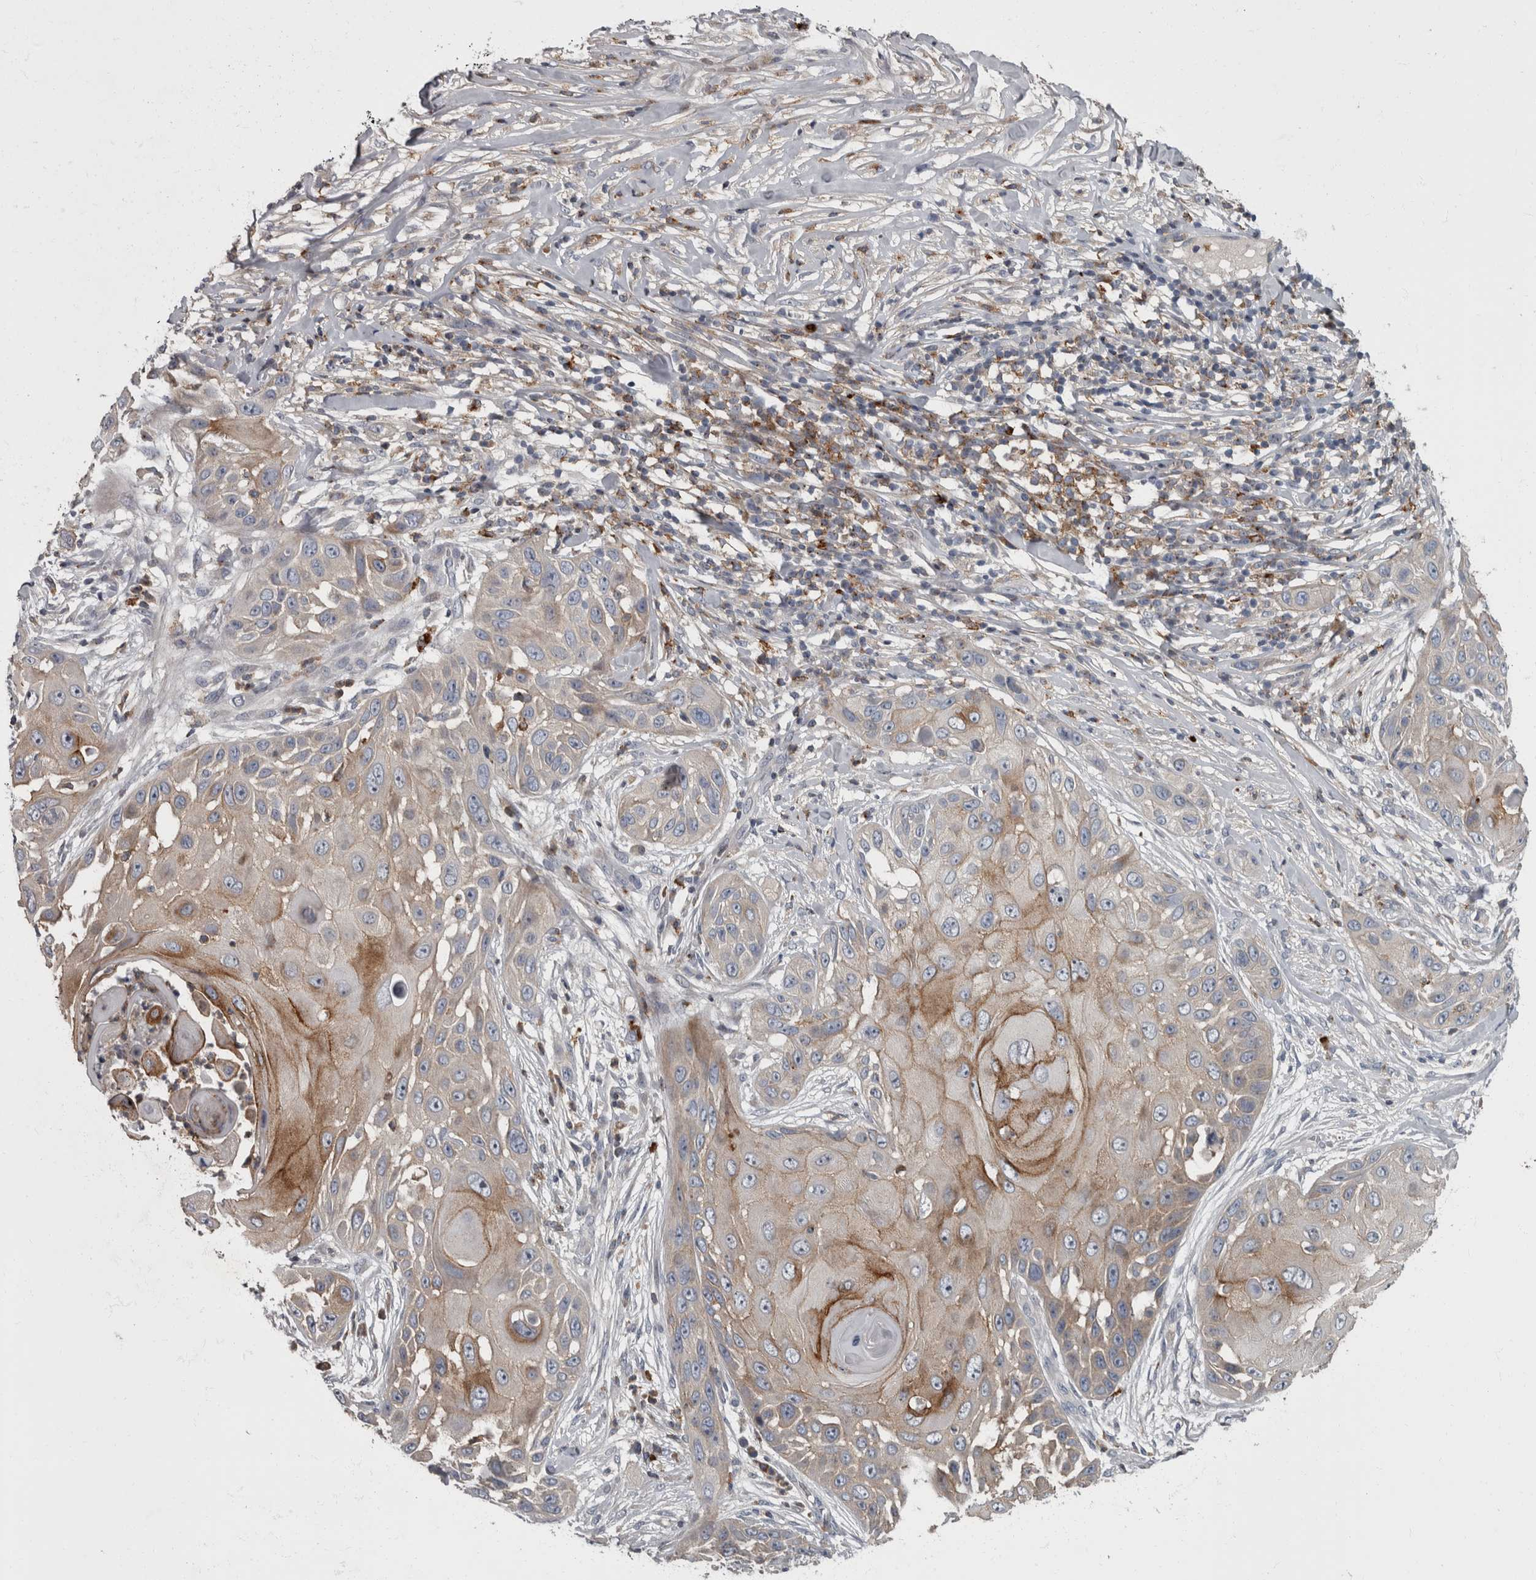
{"staining": {"intensity": "moderate", "quantity": "25%-75%", "location": "cytoplasmic/membranous"}, "tissue": "skin cancer", "cell_type": "Tumor cells", "image_type": "cancer", "snomed": [{"axis": "morphology", "description": "Squamous cell carcinoma, NOS"}, {"axis": "topography", "description": "Skin"}], "caption": "Skin squamous cell carcinoma was stained to show a protein in brown. There is medium levels of moderate cytoplasmic/membranous positivity in about 25%-75% of tumor cells. Nuclei are stained in blue.", "gene": "CDC42BPG", "patient": {"sex": "female", "age": 44}}